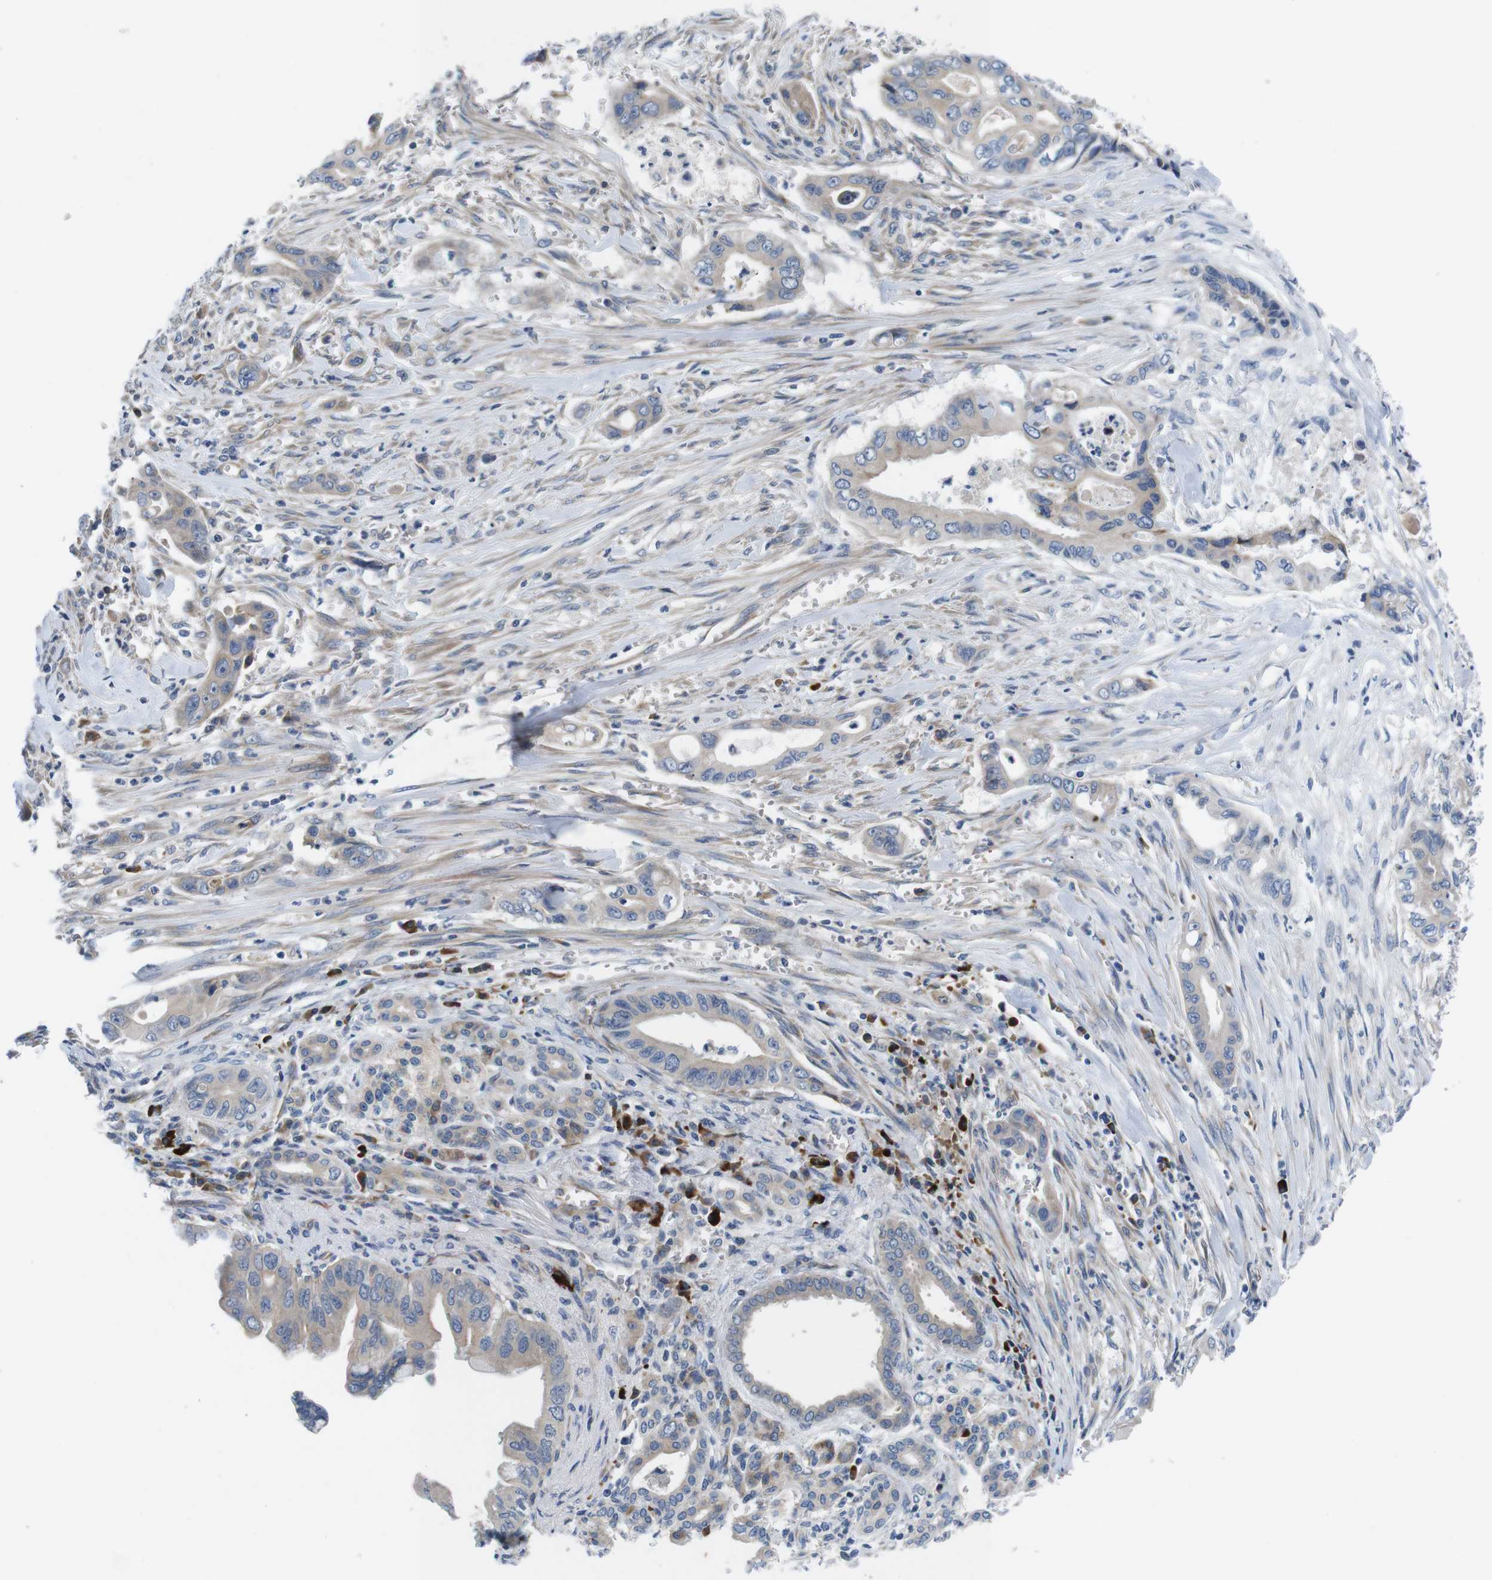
{"staining": {"intensity": "moderate", "quantity": ">75%", "location": "cytoplasmic/membranous"}, "tissue": "pancreatic cancer", "cell_type": "Tumor cells", "image_type": "cancer", "snomed": [{"axis": "morphology", "description": "Adenocarcinoma, NOS"}, {"axis": "topography", "description": "Pancreas"}], "caption": "Adenocarcinoma (pancreatic) stained with a protein marker shows moderate staining in tumor cells.", "gene": "JAK1", "patient": {"sex": "male", "age": 59}}